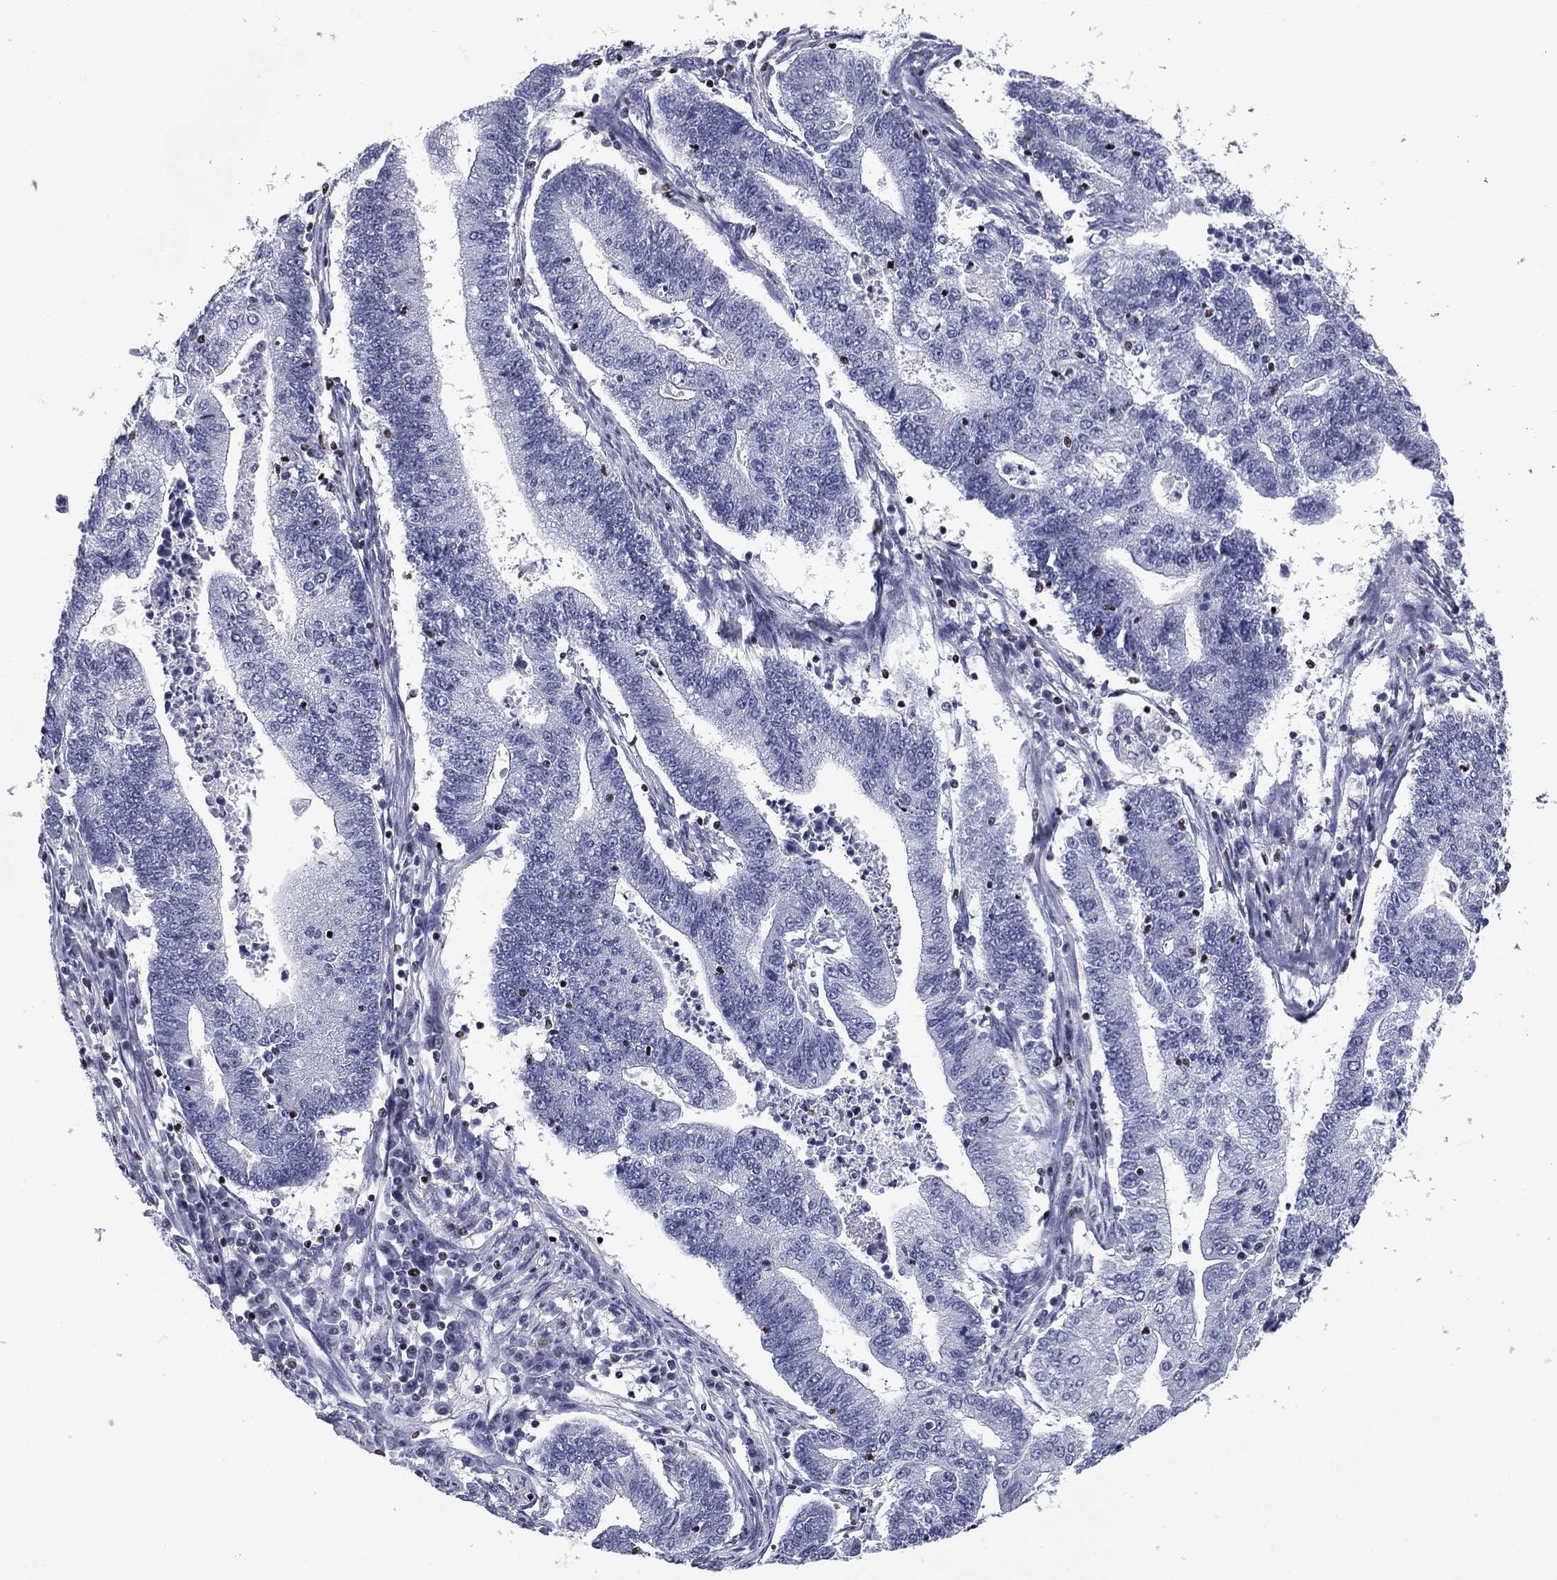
{"staining": {"intensity": "negative", "quantity": "none", "location": "none"}, "tissue": "endometrial cancer", "cell_type": "Tumor cells", "image_type": "cancer", "snomed": [{"axis": "morphology", "description": "Adenocarcinoma, NOS"}, {"axis": "topography", "description": "Uterus"}, {"axis": "topography", "description": "Endometrium"}], "caption": "This is an IHC micrograph of human endometrial adenocarcinoma. There is no expression in tumor cells.", "gene": "IKZF3", "patient": {"sex": "female", "age": 54}}